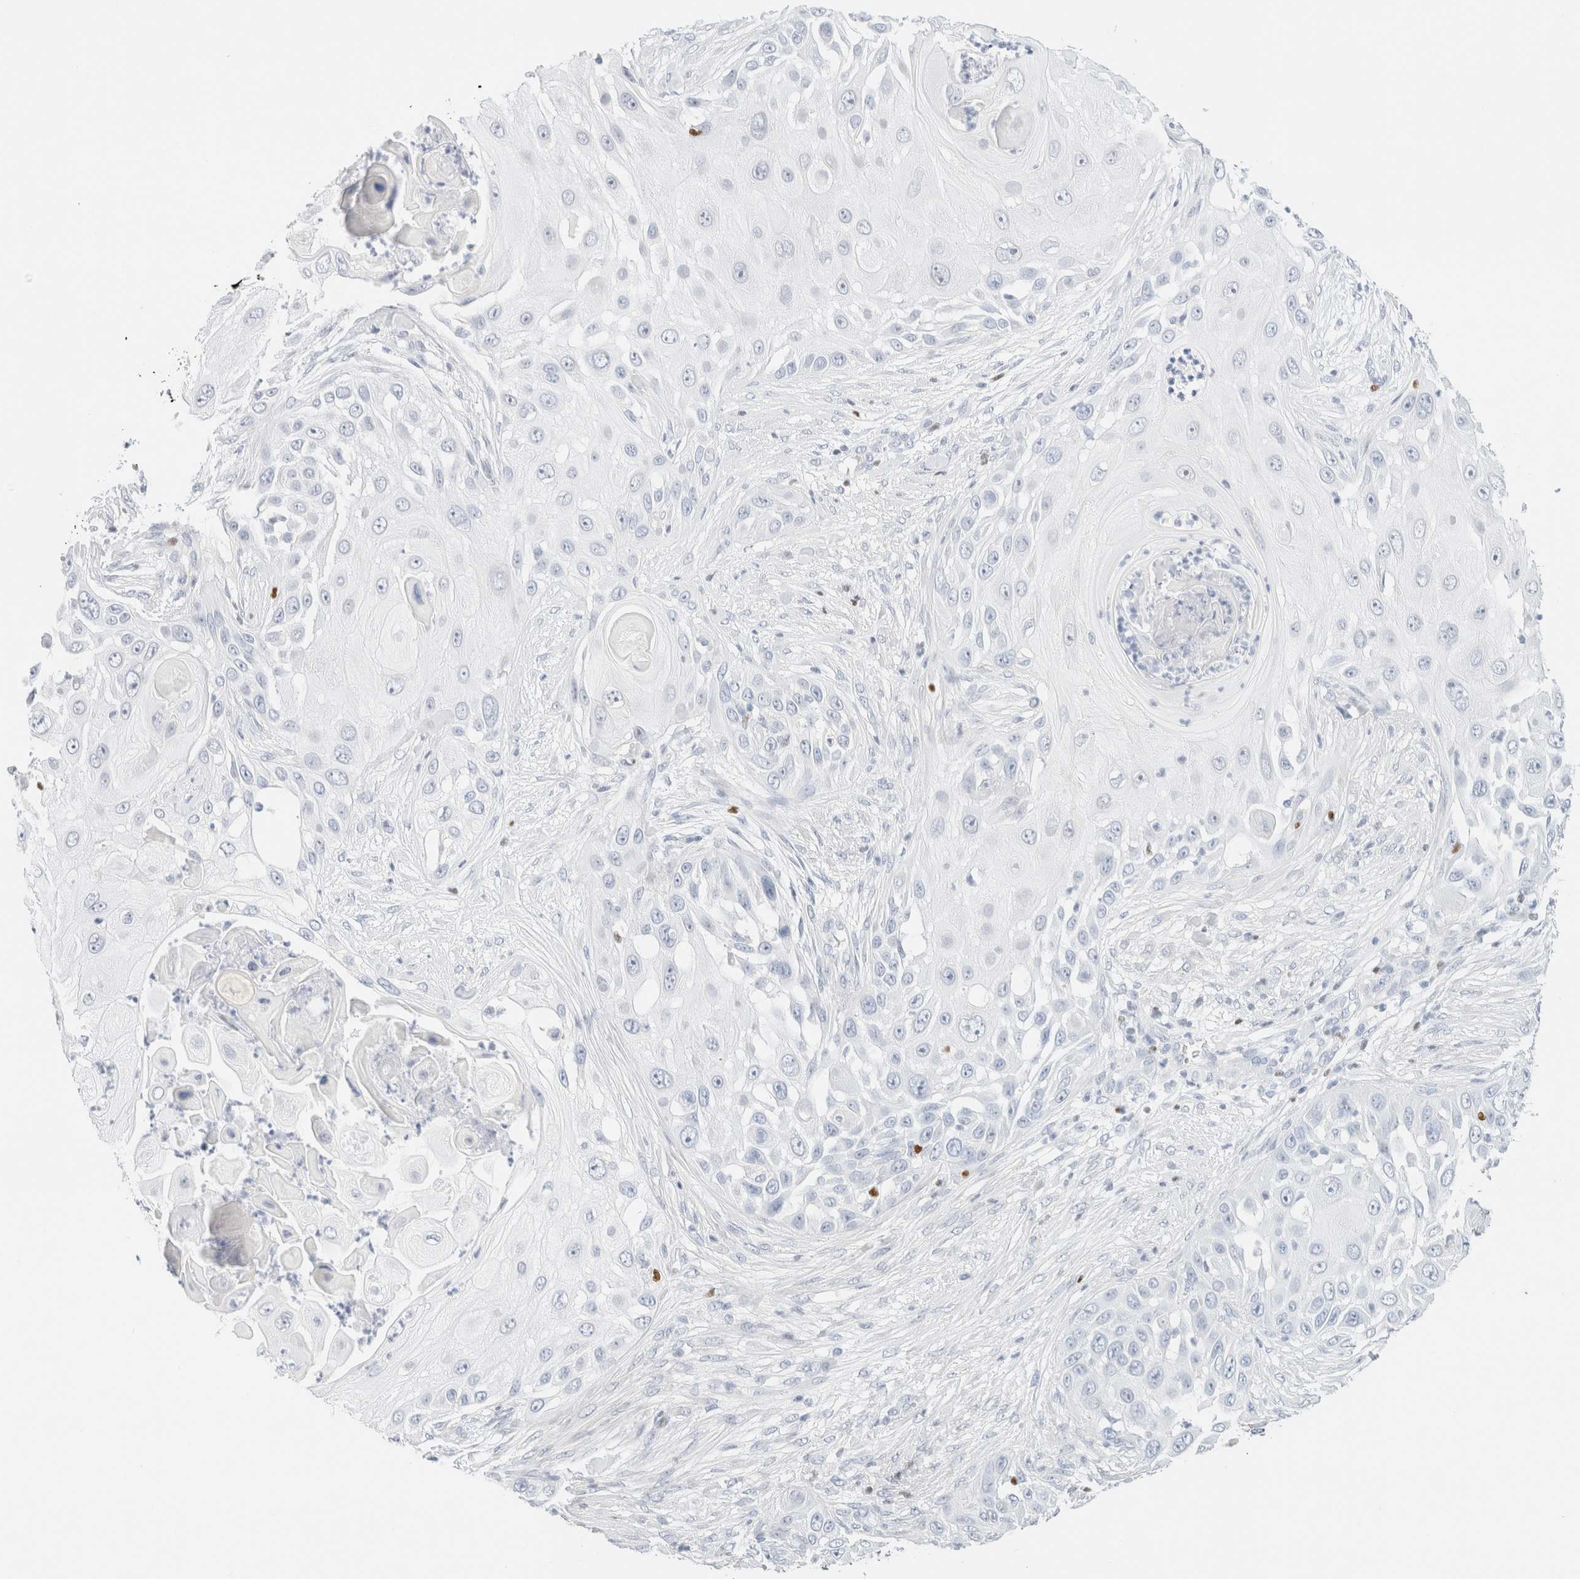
{"staining": {"intensity": "negative", "quantity": "none", "location": "none"}, "tissue": "skin cancer", "cell_type": "Tumor cells", "image_type": "cancer", "snomed": [{"axis": "morphology", "description": "Squamous cell carcinoma, NOS"}, {"axis": "topography", "description": "Skin"}], "caption": "Immunohistochemical staining of human squamous cell carcinoma (skin) displays no significant staining in tumor cells. Nuclei are stained in blue.", "gene": "IKZF3", "patient": {"sex": "female", "age": 44}}